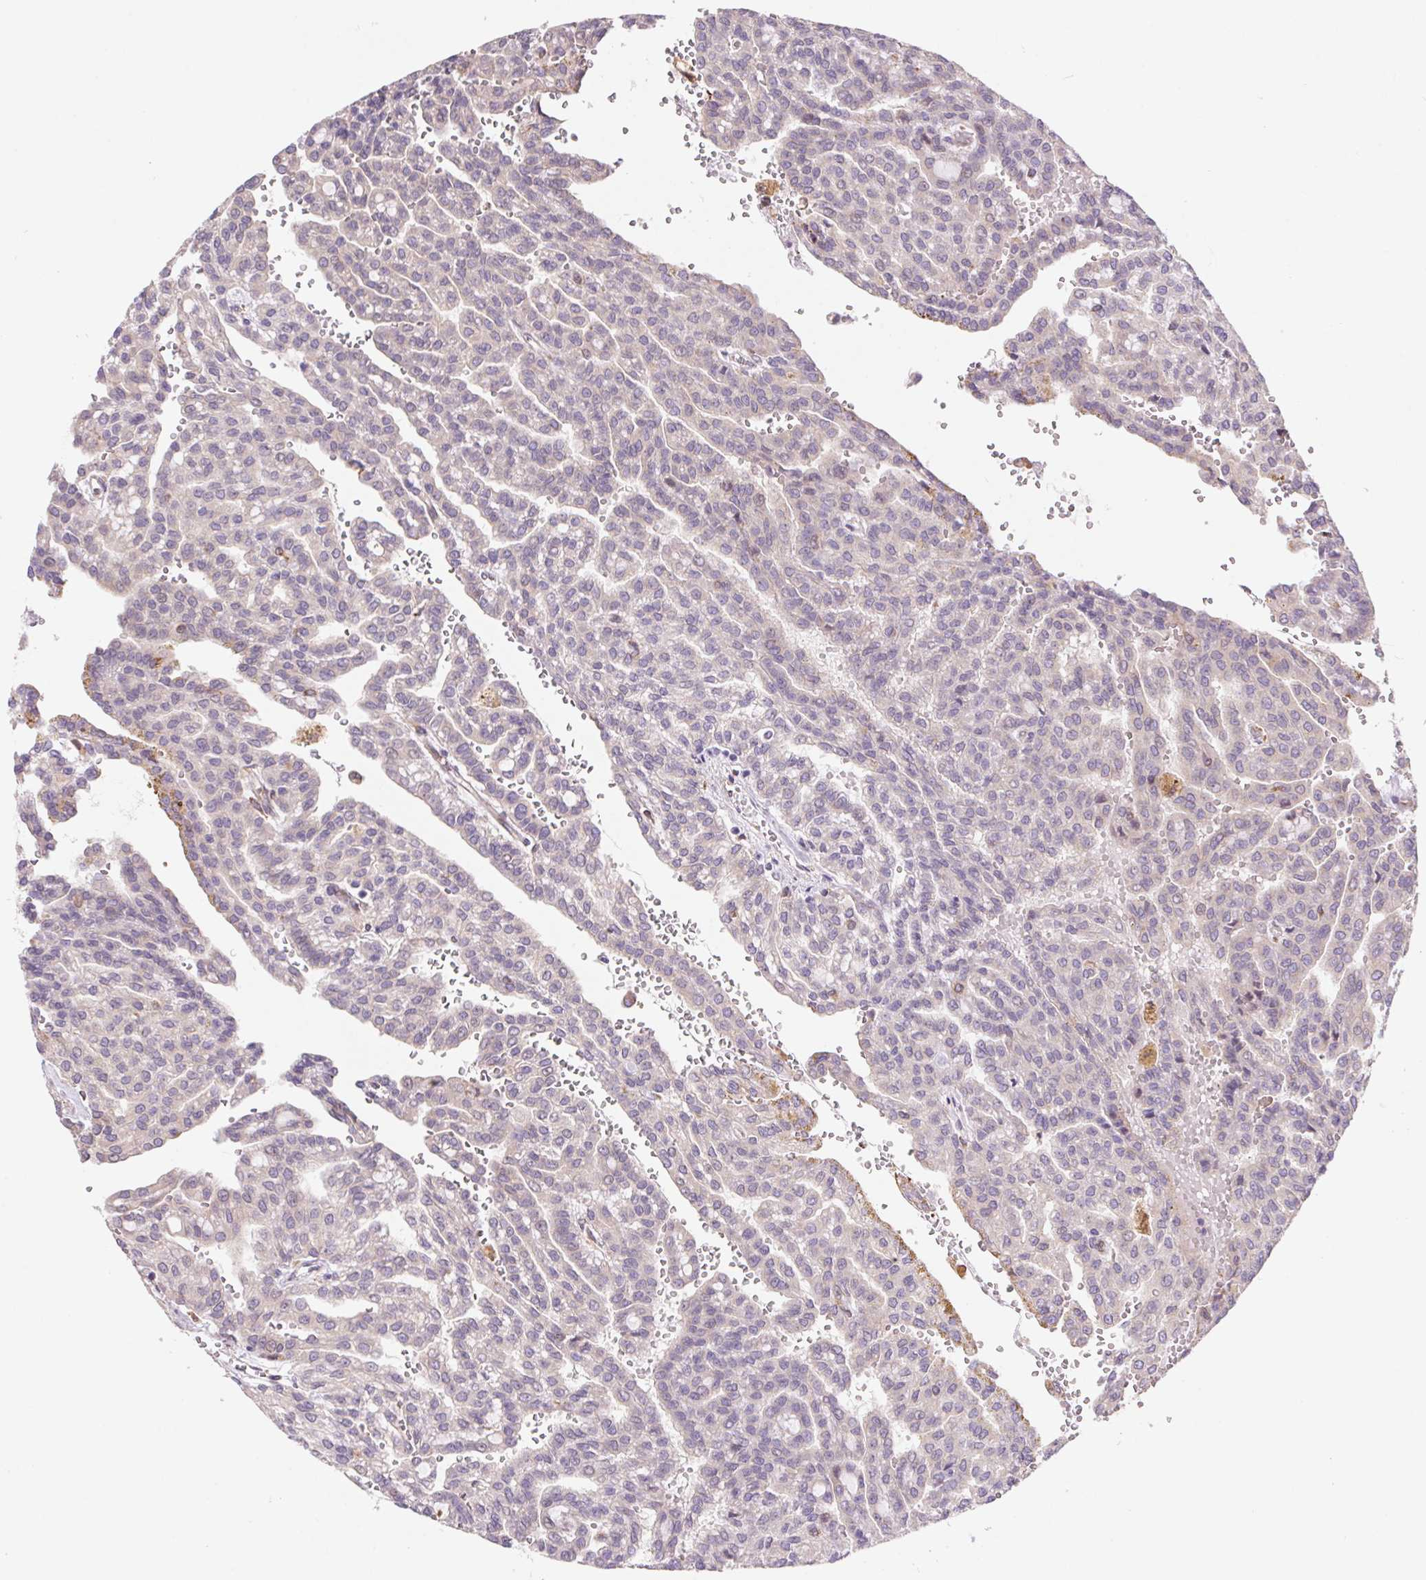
{"staining": {"intensity": "negative", "quantity": "none", "location": "none"}, "tissue": "renal cancer", "cell_type": "Tumor cells", "image_type": "cancer", "snomed": [{"axis": "morphology", "description": "Adenocarcinoma, NOS"}, {"axis": "topography", "description": "Kidney"}], "caption": "Immunohistochemistry micrograph of neoplastic tissue: adenocarcinoma (renal) stained with DAB (3,3'-diaminobenzidine) reveals no significant protein positivity in tumor cells.", "gene": "KLHL20", "patient": {"sex": "male", "age": 63}}